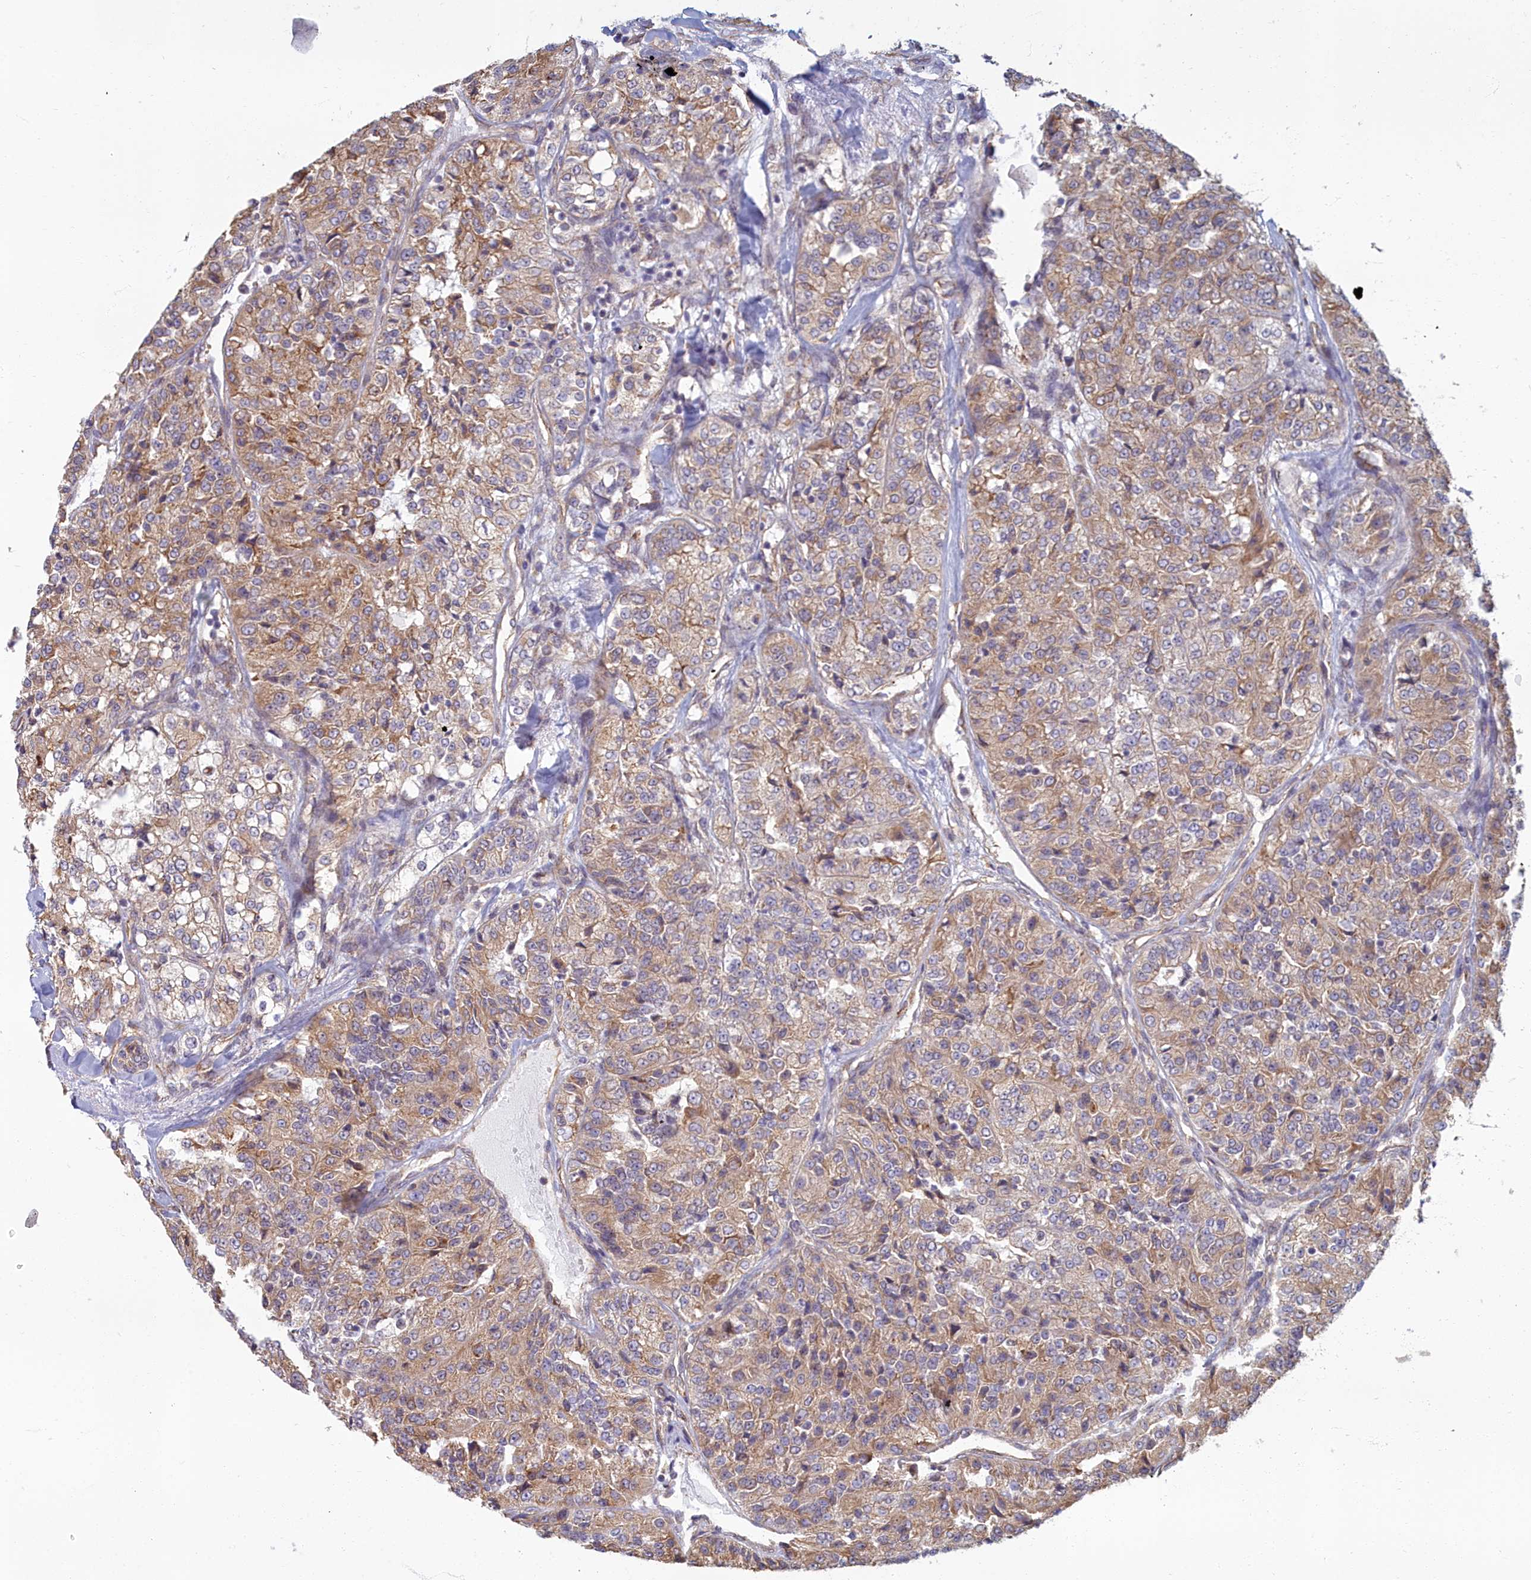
{"staining": {"intensity": "weak", "quantity": ">75%", "location": "cytoplasmic/membranous"}, "tissue": "renal cancer", "cell_type": "Tumor cells", "image_type": "cancer", "snomed": [{"axis": "morphology", "description": "Adenocarcinoma, NOS"}, {"axis": "topography", "description": "Kidney"}], "caption": "Protein analysis of renal cancer tissue demonstrates weak cytoplasmic/membranous expression in approximately >75% of tumor cells.", "gene": "MAK16", "patient": {"sex": "female", "age": 63}}